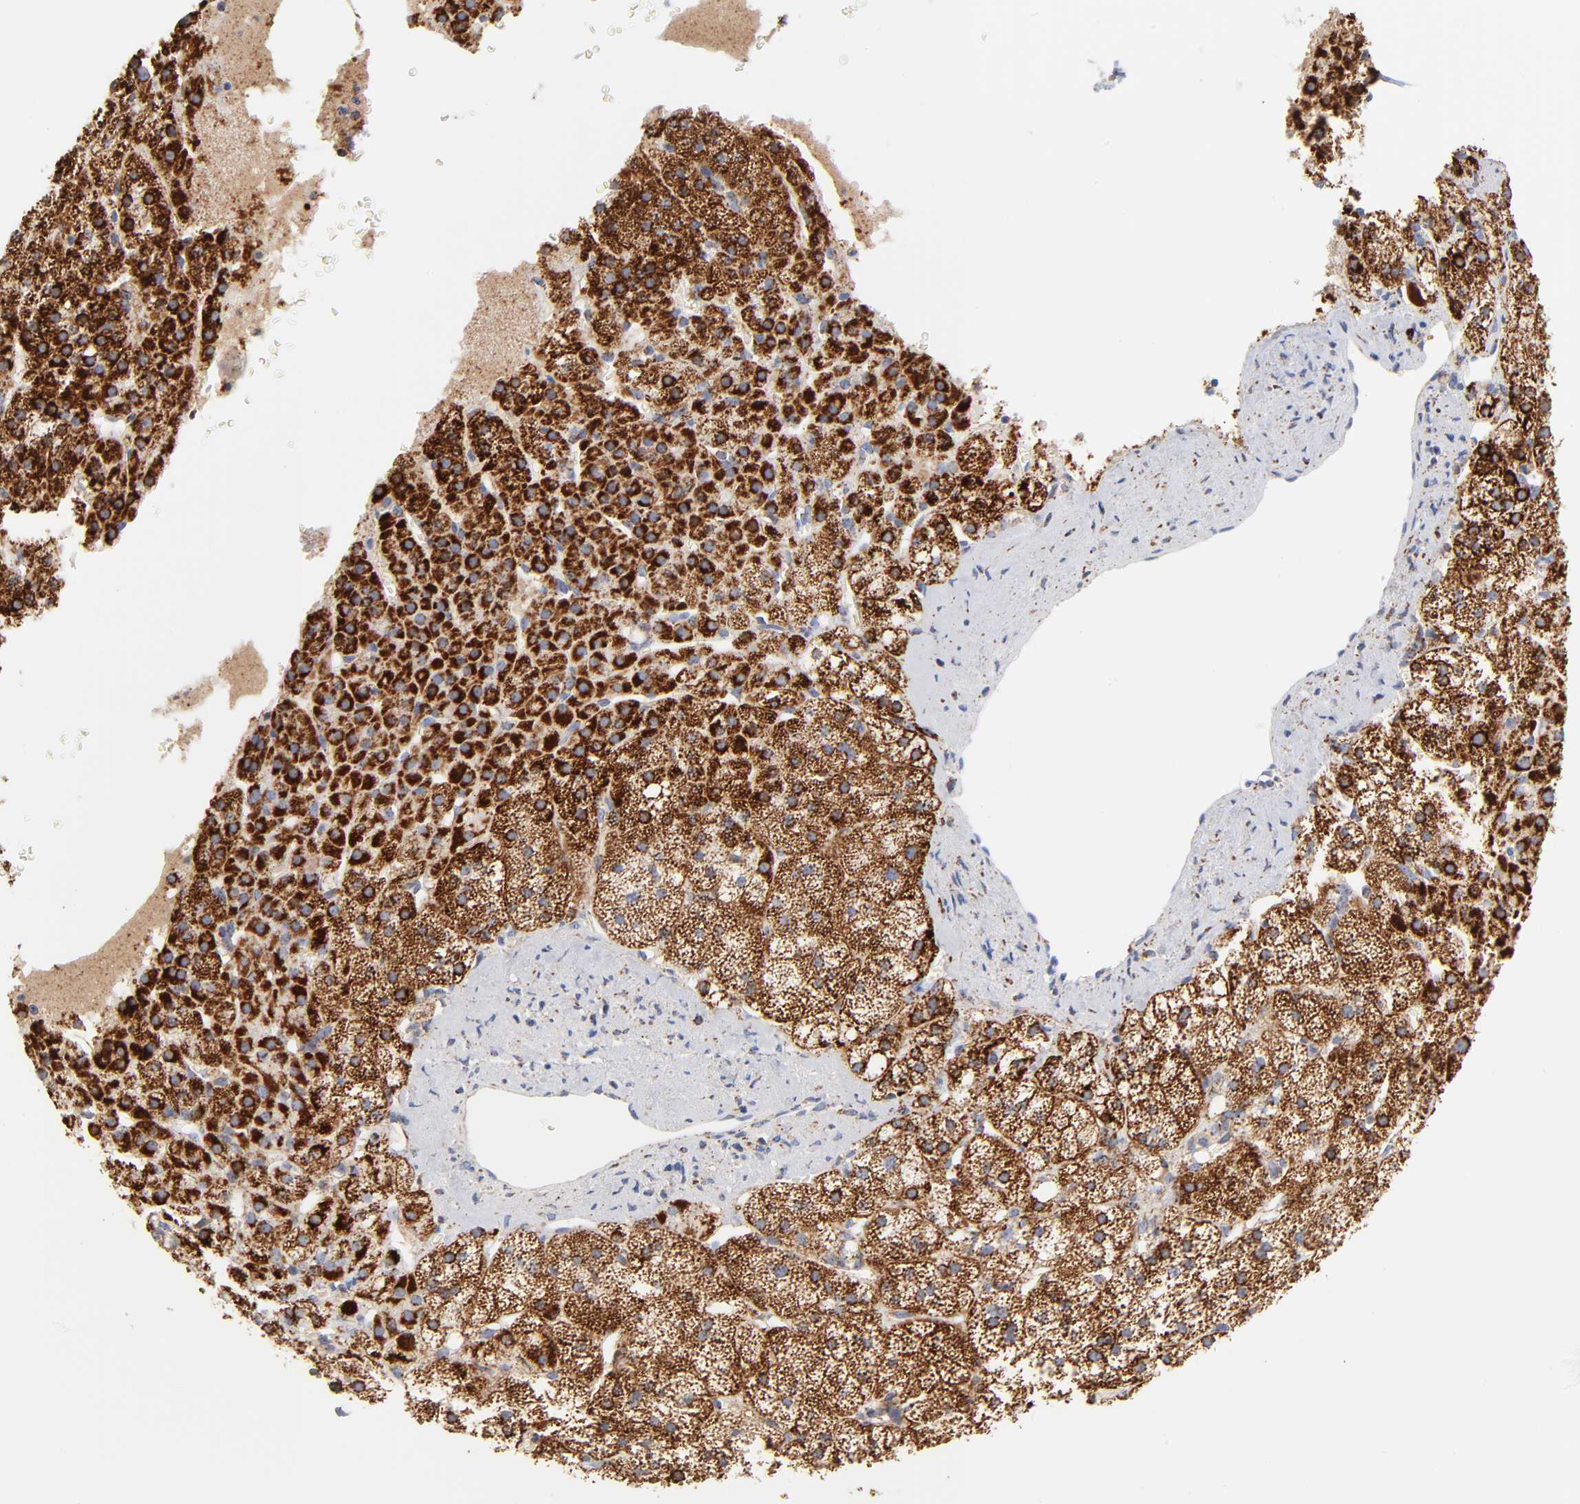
{"staining": {"intensity": "strong", "quantity": ">75%", "location": "cytoplasmic/membranous"}, "tissue": "adrenal gland", "cell_type": "Glandular cells", "image_type": "normal", "snomed": [{"axis": "morphology", "description": "Normal tissue, NOS"}, {"axis": "topography", "description": "Adrenal gland"}], "caption": "Immunohistochemistry histopathology image of unremarkable human adrenal gland stained for a protein (brown), which displays high levels of strong cytoplasmic/membranous positivity in approximately >75% of glandular cells.", "gene": "DIABLO", "patient": {"sex": "male", "age": 35}}